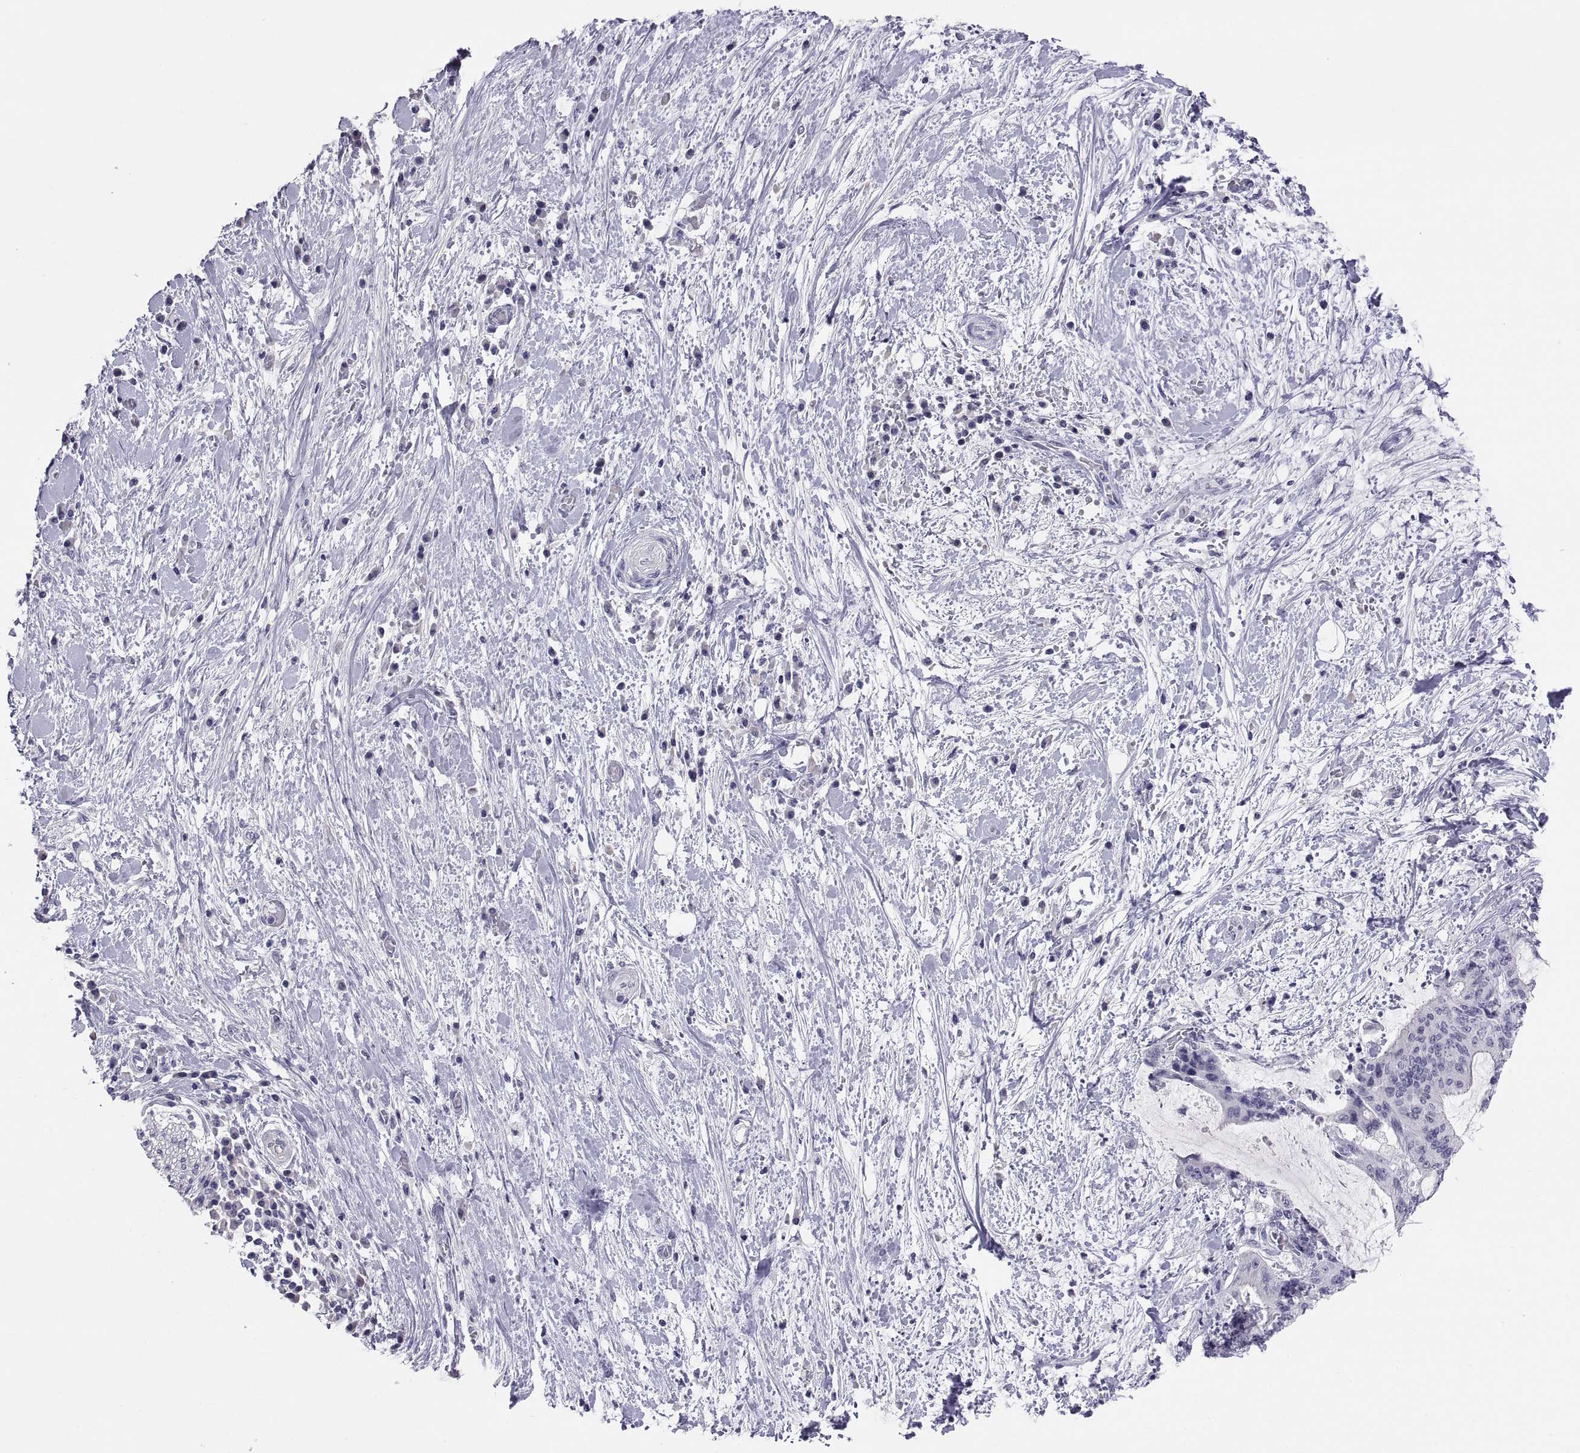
{"staining": {"intensity": "negative", "quantity": "none", "location": "none"}, "tissue": "liver cancer", "cell_type": "Tumor cells", "image_type": "cancer", "snomed": [{"axis": "morphology", "description": "Cholangiocarcinoma"}, {"axis": "topography", "description": "Liver"}], "caption": "Immunohistochemistry (IHC) histopathology image of neoplastic tissue: liver cancer (cholangiocarcinoma) stained with DAB (3,3'-diaminobenzidine) exhibits no significant protein positivity in tumor cells.", "gene": "TEX13A", "patient": {"sex": "female", "age": 73}}